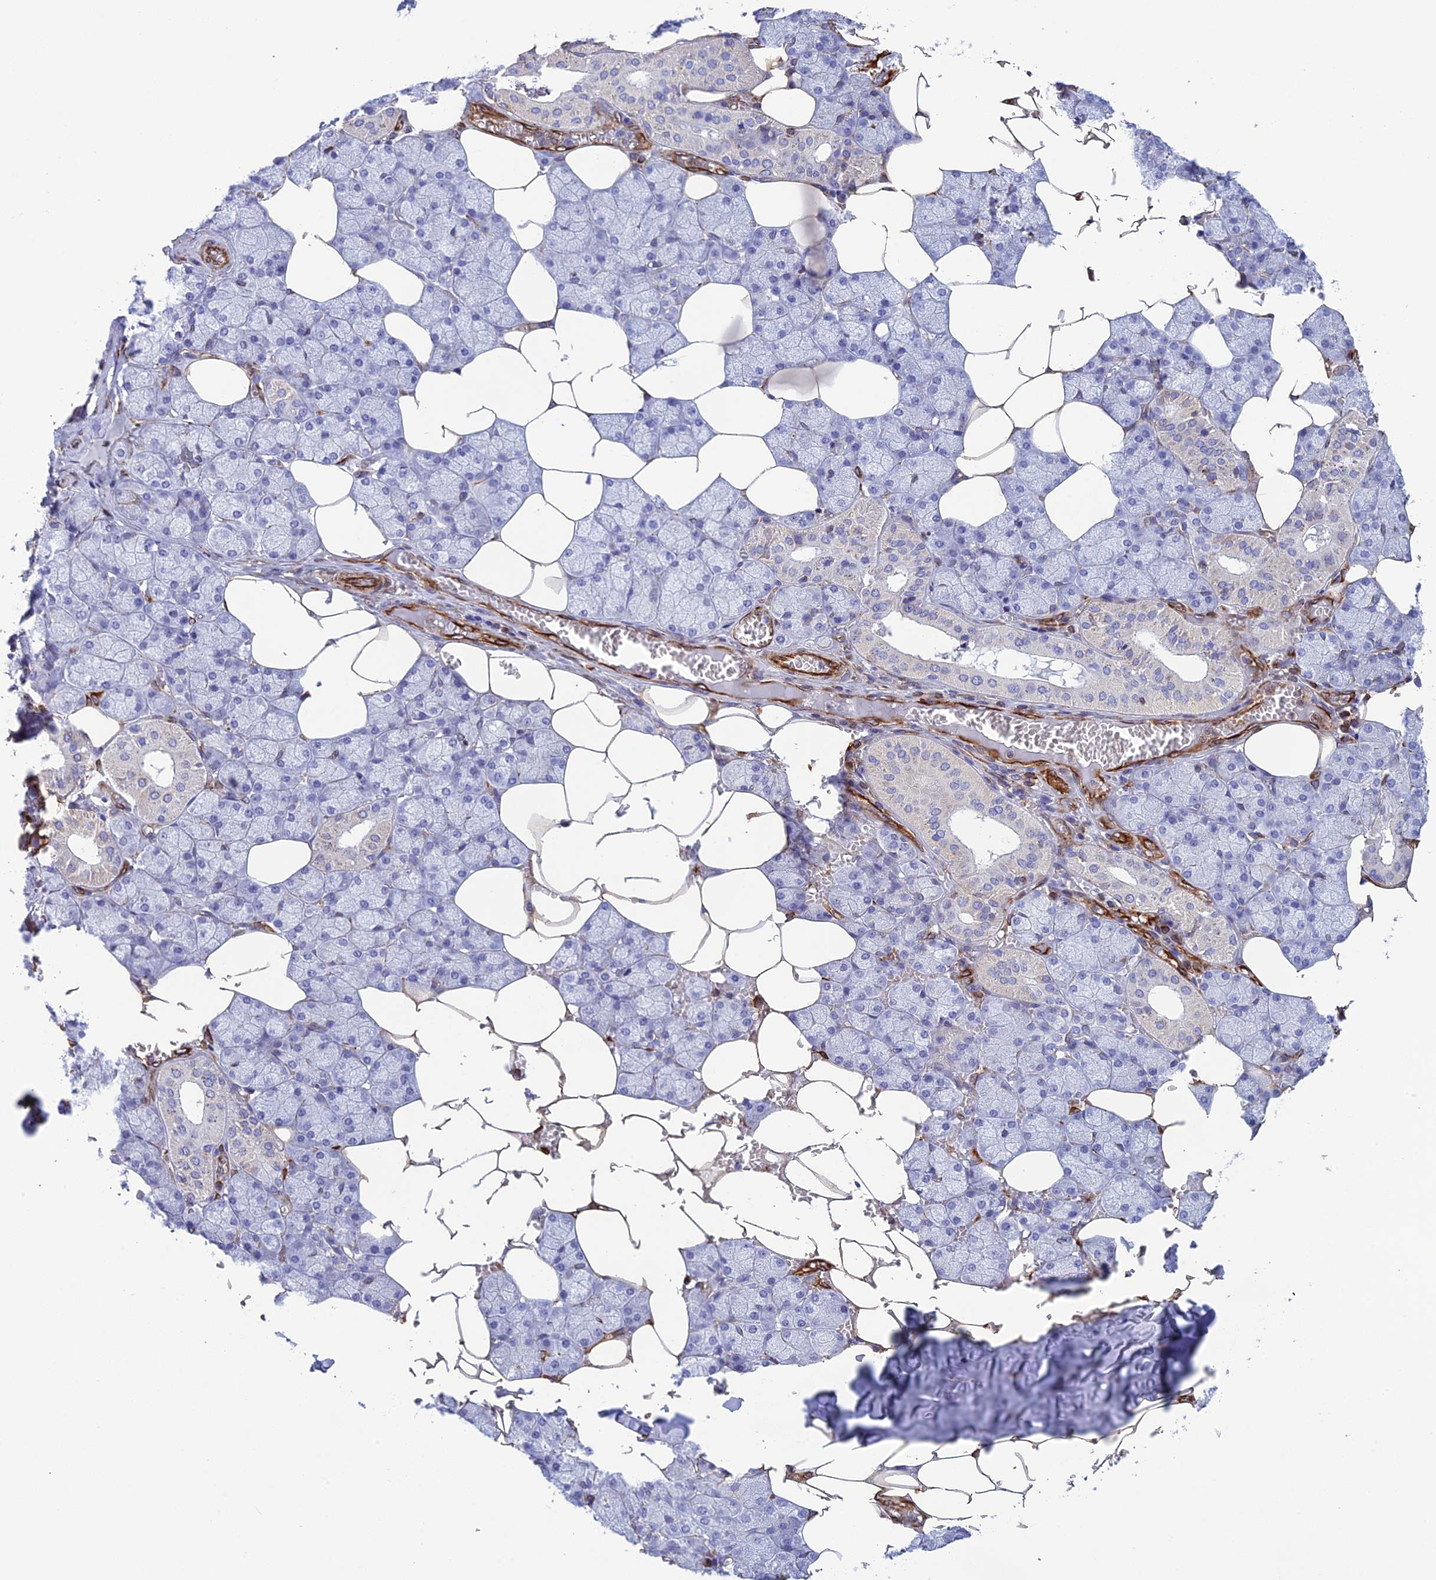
{"staining": {"intensity": "negative", "quantity": "none", "location": "none"}, "tissue": "salivary gland", "cell_type": "Glandular cells", "image_type": "normal", "snomed": [{"axis": "morphology", "description": "Normal tissue, NOS"}, {"axis": "topography", "description": "Salivary gland"}], "caption": "Image shows no significant protein expression in glandular cells of benign salivary gland.", "gene": "FBXL20", "patient": {"sex": "male", "age": 62}}